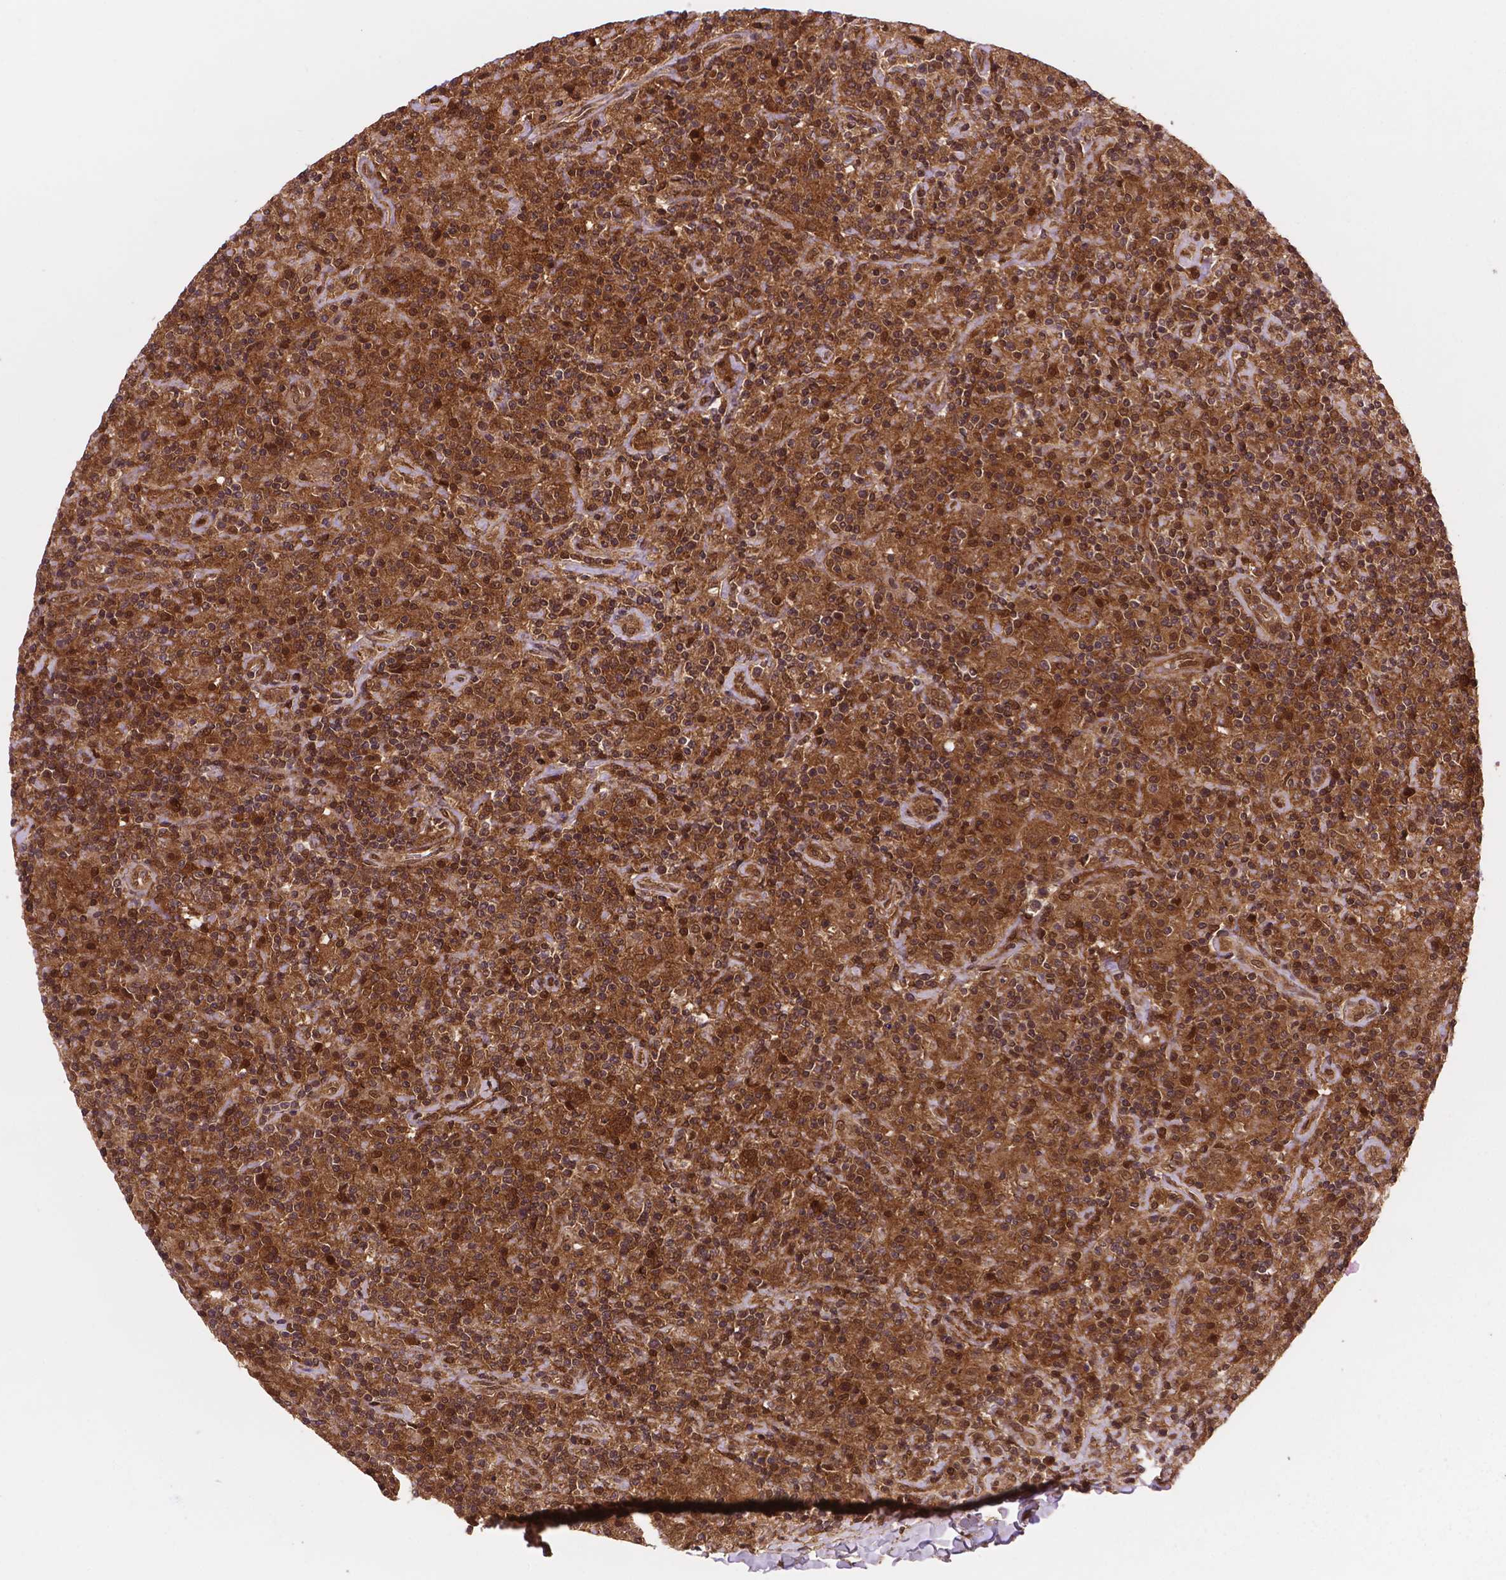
{"staining": {"intensity": "moderate", "quantity": ">75%", "location": "cytoplasmic/membranous,nuclear"}, "tissue": "lymphoma", "cell_type": "Tumor cells", "image_type": "cancer", "snomed": [{"axis": "morphology", "description": "Hodgkin's disease, NOS"}, {"axis": "topography", "description": "Lymph node"}], "caption": "This is a micrograph of immunohistochemistry (IHC) staining of Hodgkin's disease, which shows moderate expression in the cytoplasmic/membranous and nuclear of tumor cells.", "gene": "UBE2L6", "patient": {"sex": "male", "age": 70}}